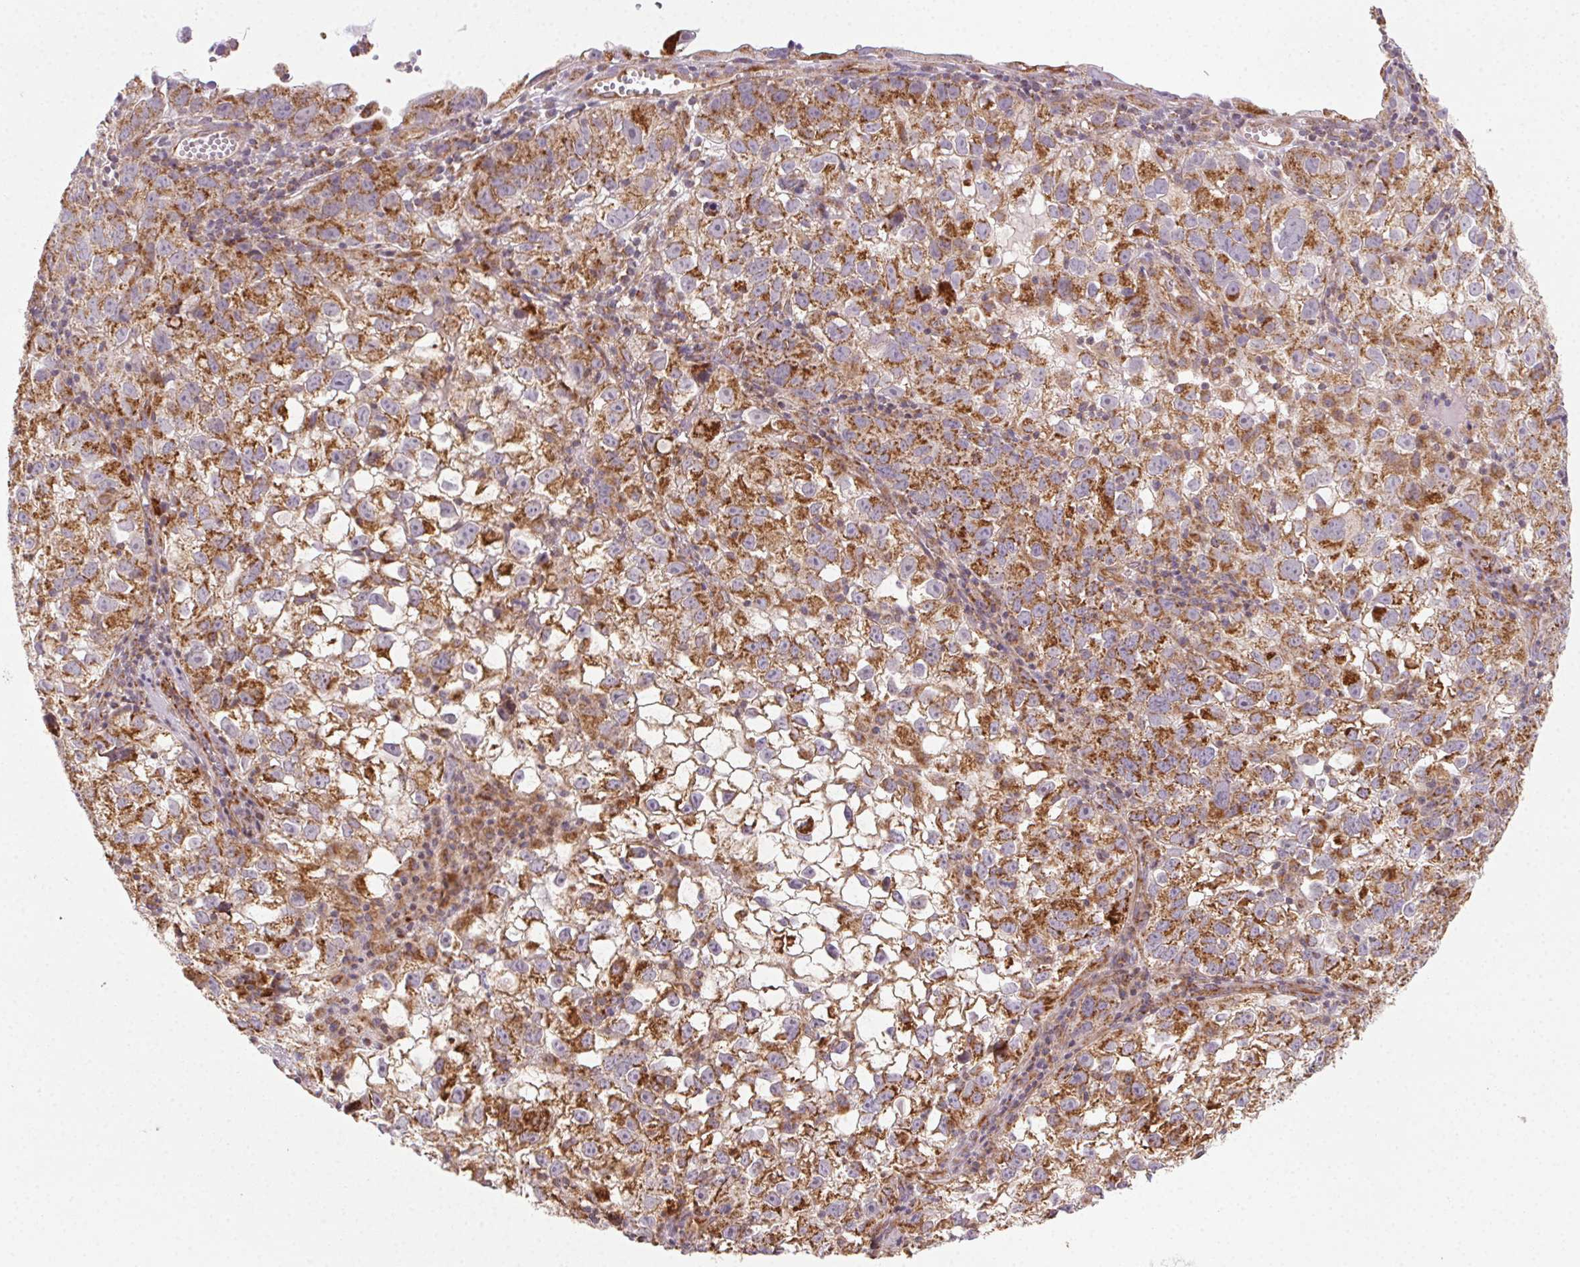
{"staining": {"intensity": "moderate", "quantity": ">75%", "location": "cytoplasmic/membranous"}, "tissue": "cervical cancer", "cell_type": "Tumor cells", "image_type": "cancer", "snomed": [{"axis": "morphology", "description": "Squamous cell carcinoma, NOS"}, {"axis": "topography", "description": "Cervix"}], "caption": "Protein expression analysis of squamous cell carcinoma (cervical) reveals moderate cytoplasmic/membranous positivity in about >75% of tumor cells.", "gene": "CLPB", "patient": {"sex": "female", "age": 55}}